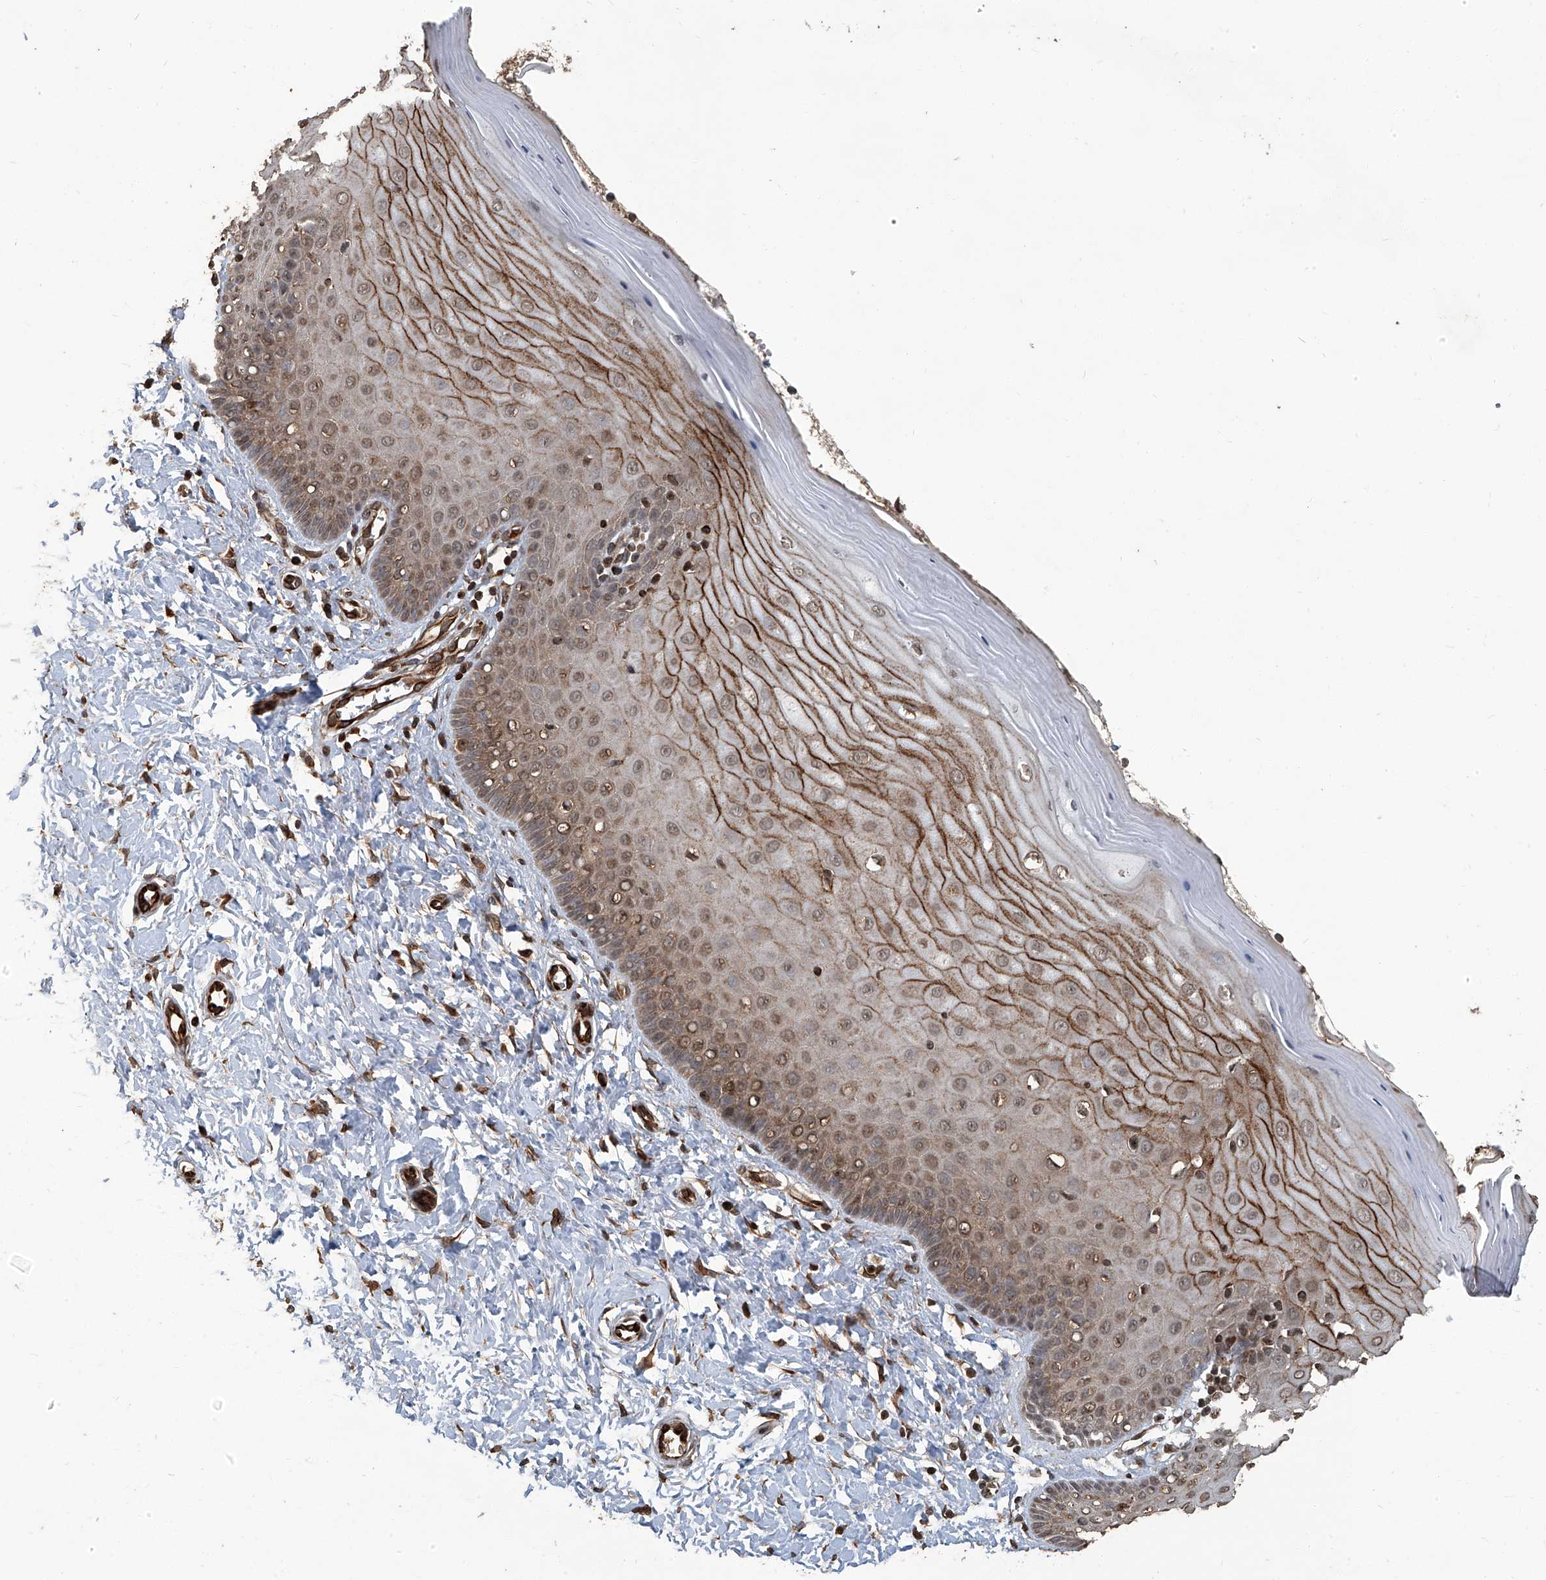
{"staining": {"intensity": "strong", "quantity": "25%-75%", "location": "cytoplasmic/membranous"}, "tissue": "cervix", "cell_type": "Glandular cells", "image_type": "normal", "snomed": [{"axis": "morphology", "description": "Normal tissue, NOS"}, {"axis": "topography", "description": "Cervix"}], "caption": "This is an image of immunohistochemistry staining of benign cervix, which shows strong expression in the cytoplasmic/membranous of glandular cells.", "gene": "GPR132", "patient": {"sex": "female", "age": 55}}